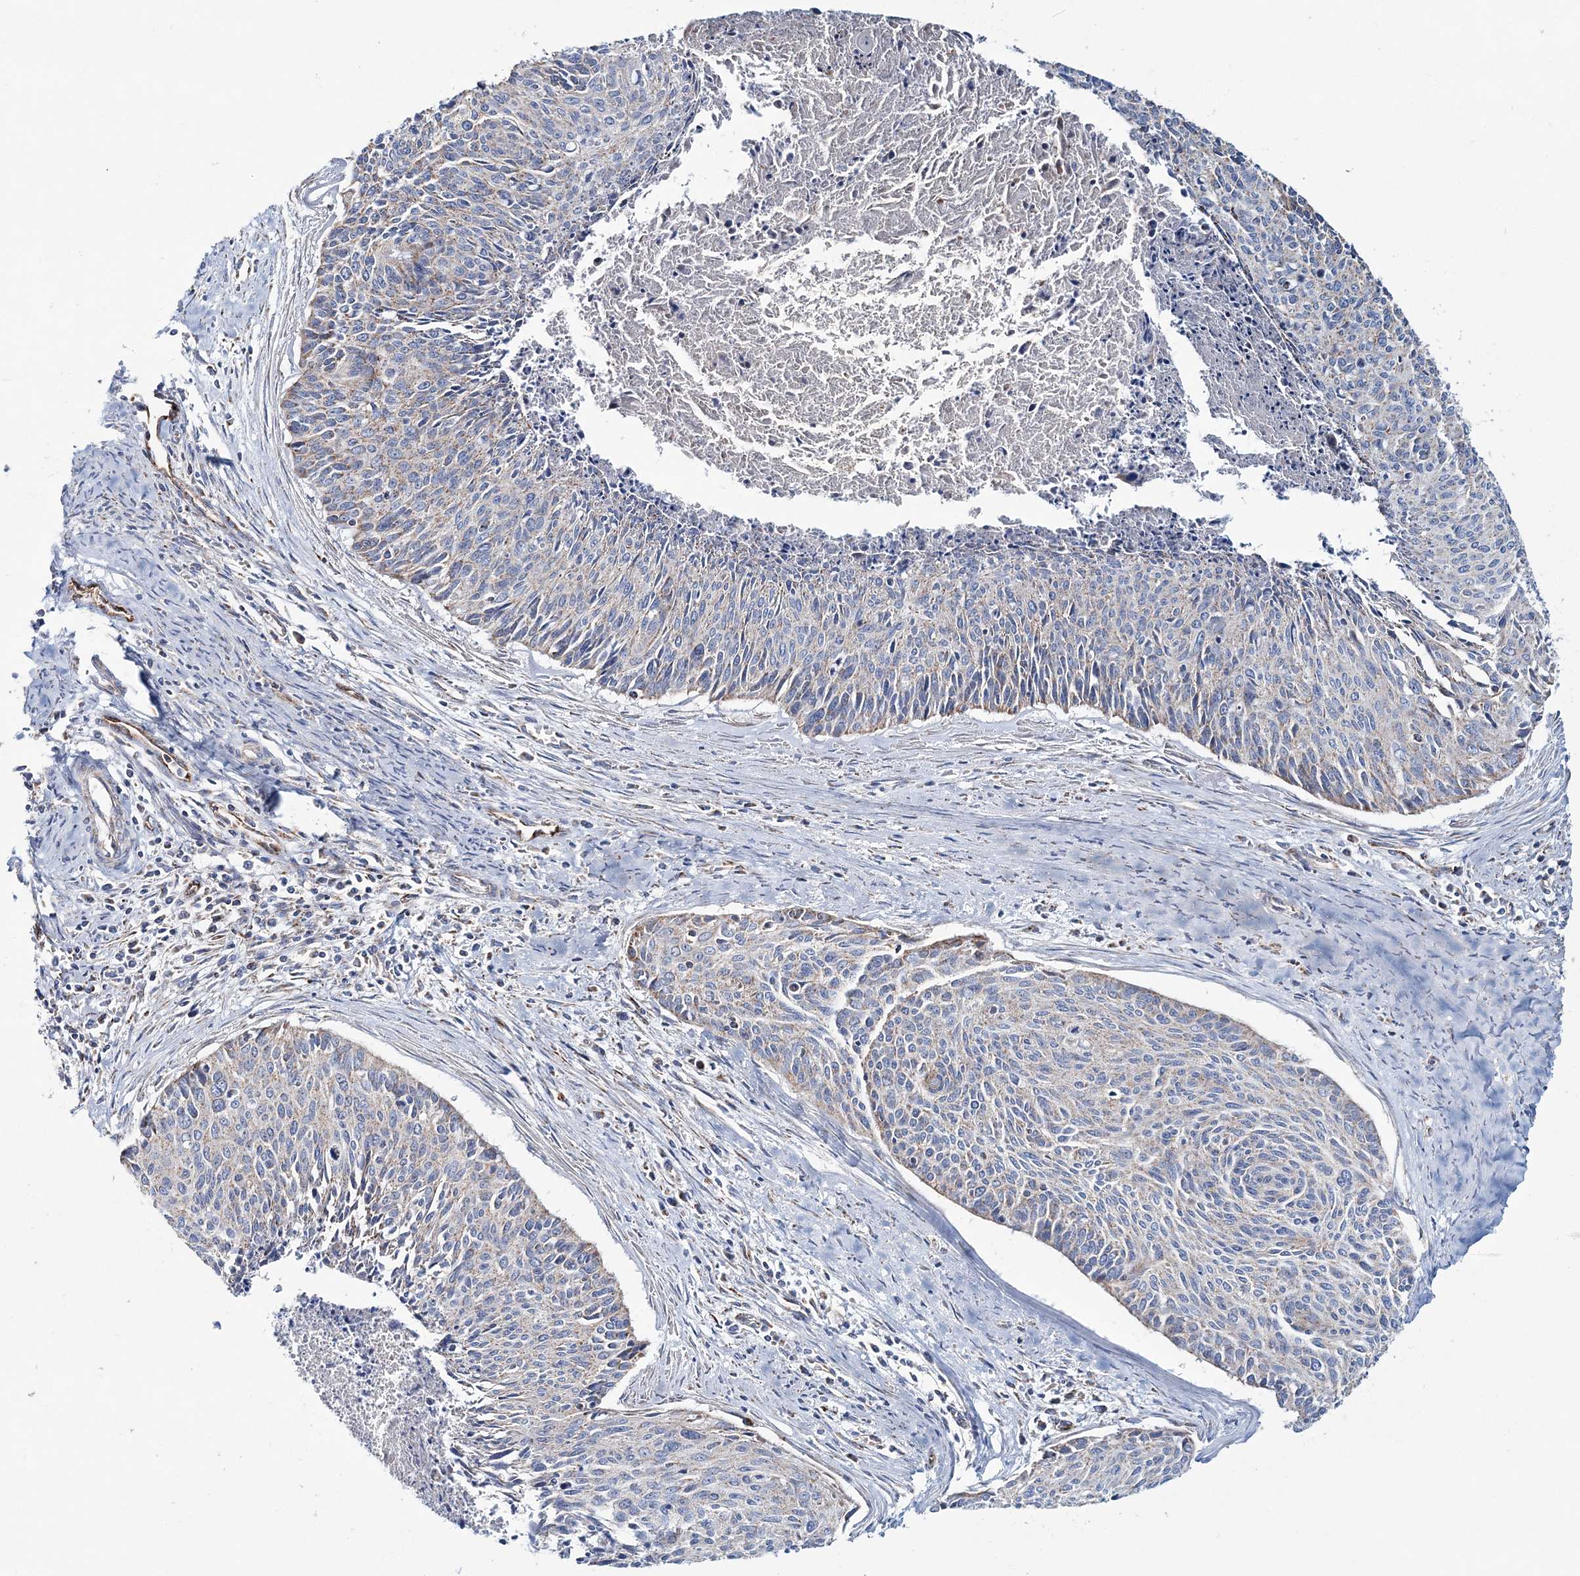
{"staining": {"intensity": "weak", "quantity": "<25%", "location": "cytoplasmic/membranous"}, "tissue": "cervical cancer", "cell_type": "Tumor cells", "image_type": "cancer", "snomed": [{"axis": "morphology", "description": "Squamous cell carcinoma, NOS"}, {"axis": "topography", "description": "Cervix"}], "caption": "Cervical squamous cell carcinoma stained for a protein using immunohistochemistry demonstrates no expression tumor cells.", "gene": "ARHGAP6", "patient": {"sex": "female", "age": 55}}